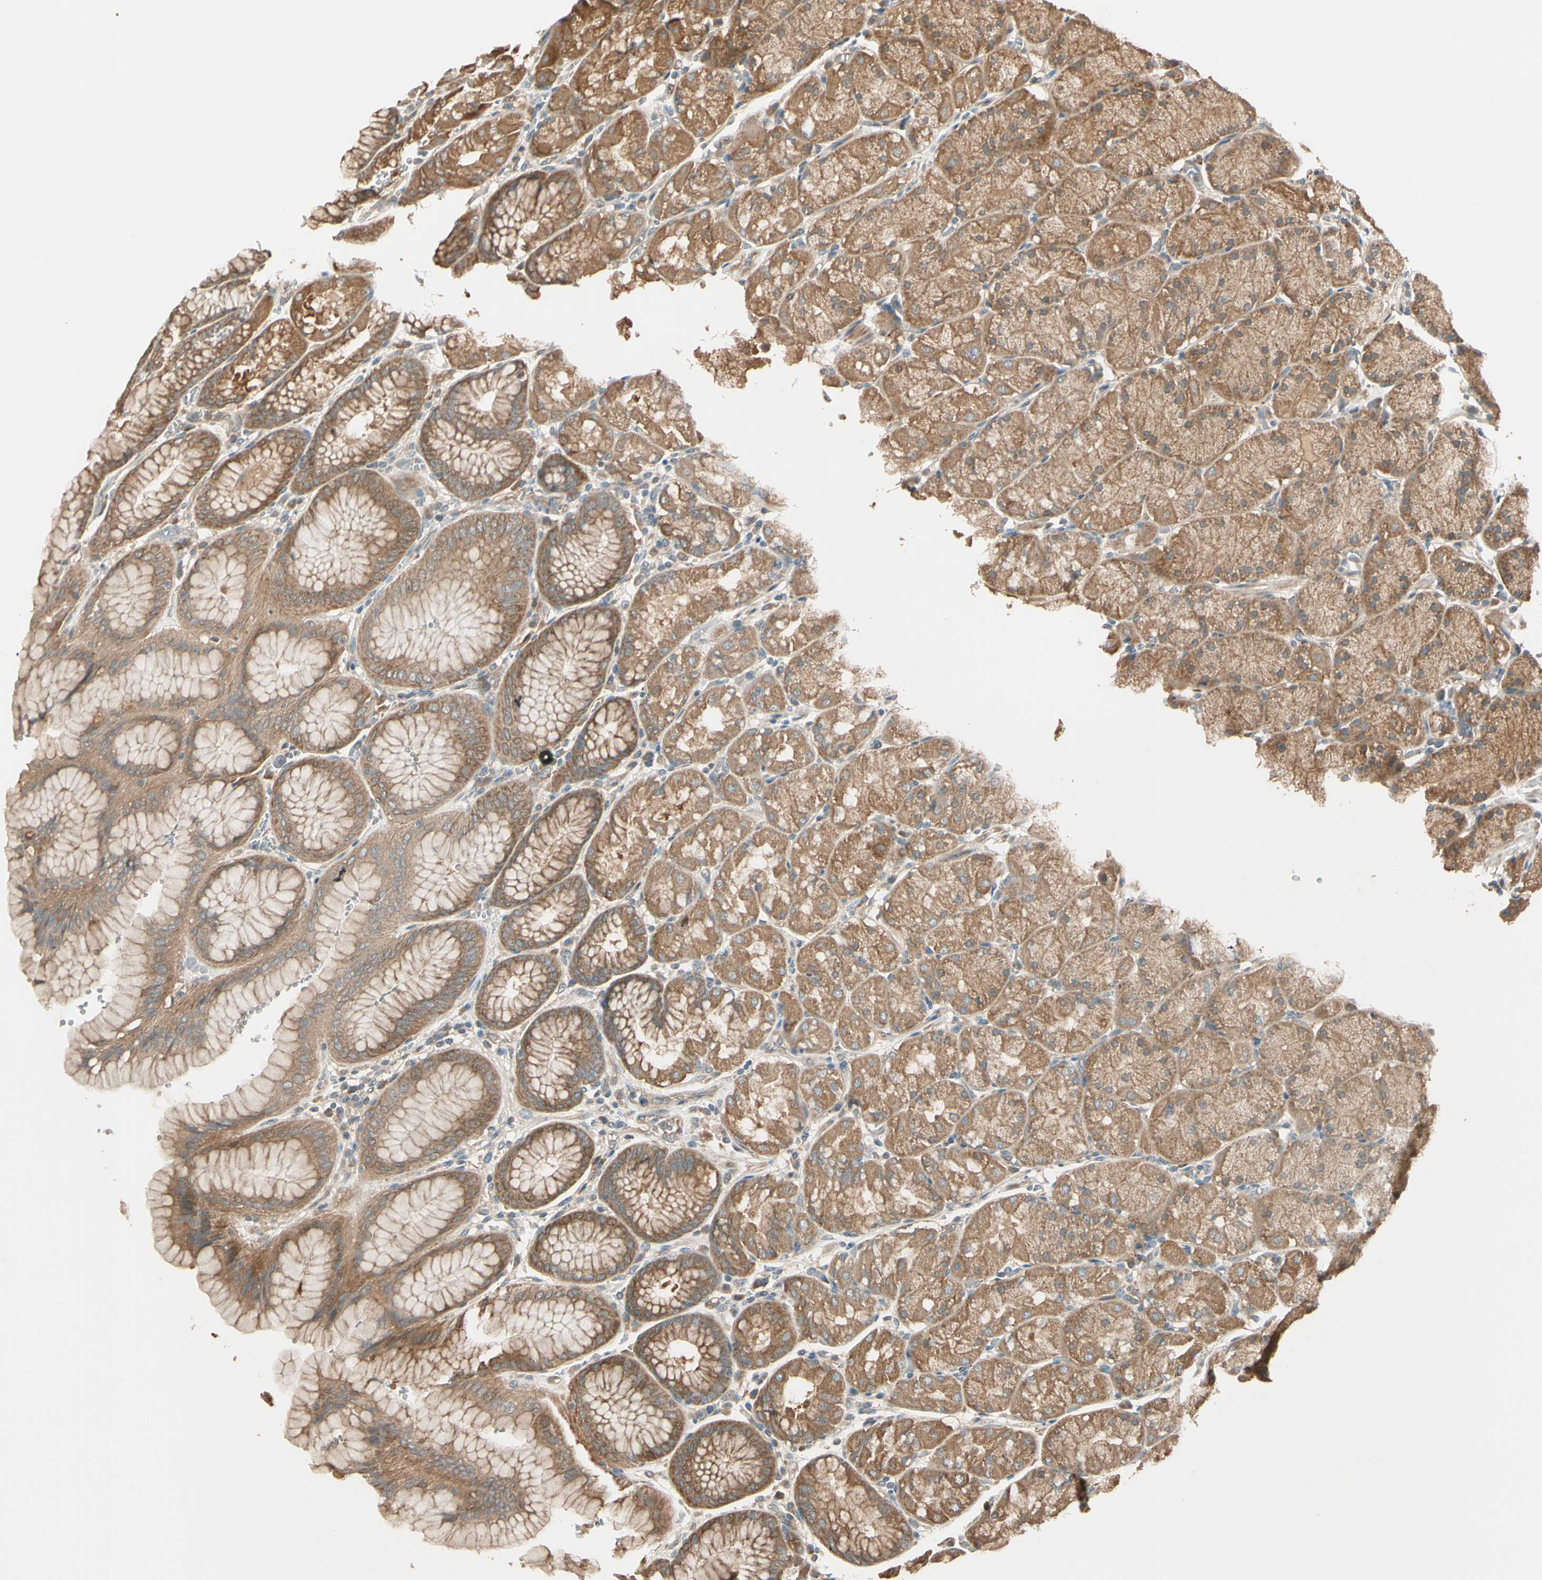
{"staining": {"intensity": "moderate", "quantity": ">75%", "location": "cytoplasmic/membranous"}, "tissue": "stomach", "cell_type": "Glandular cells", "image_type": "normal", "snomed": [{"axis": "morphology", "description": "Normal tissue, NOS"}, {"axis": "topography", "description": "Stomach, upper"}, {"axis": "topography", "description": "Stomach"}], "caption": "Stomach stained with a brown dye reveals moderate cytoplasmic/membranous positive staining in approximately >75% of glandular cells.", "gene": "TNFRSF21", "patient": {"sex": "male", "age": 76}}